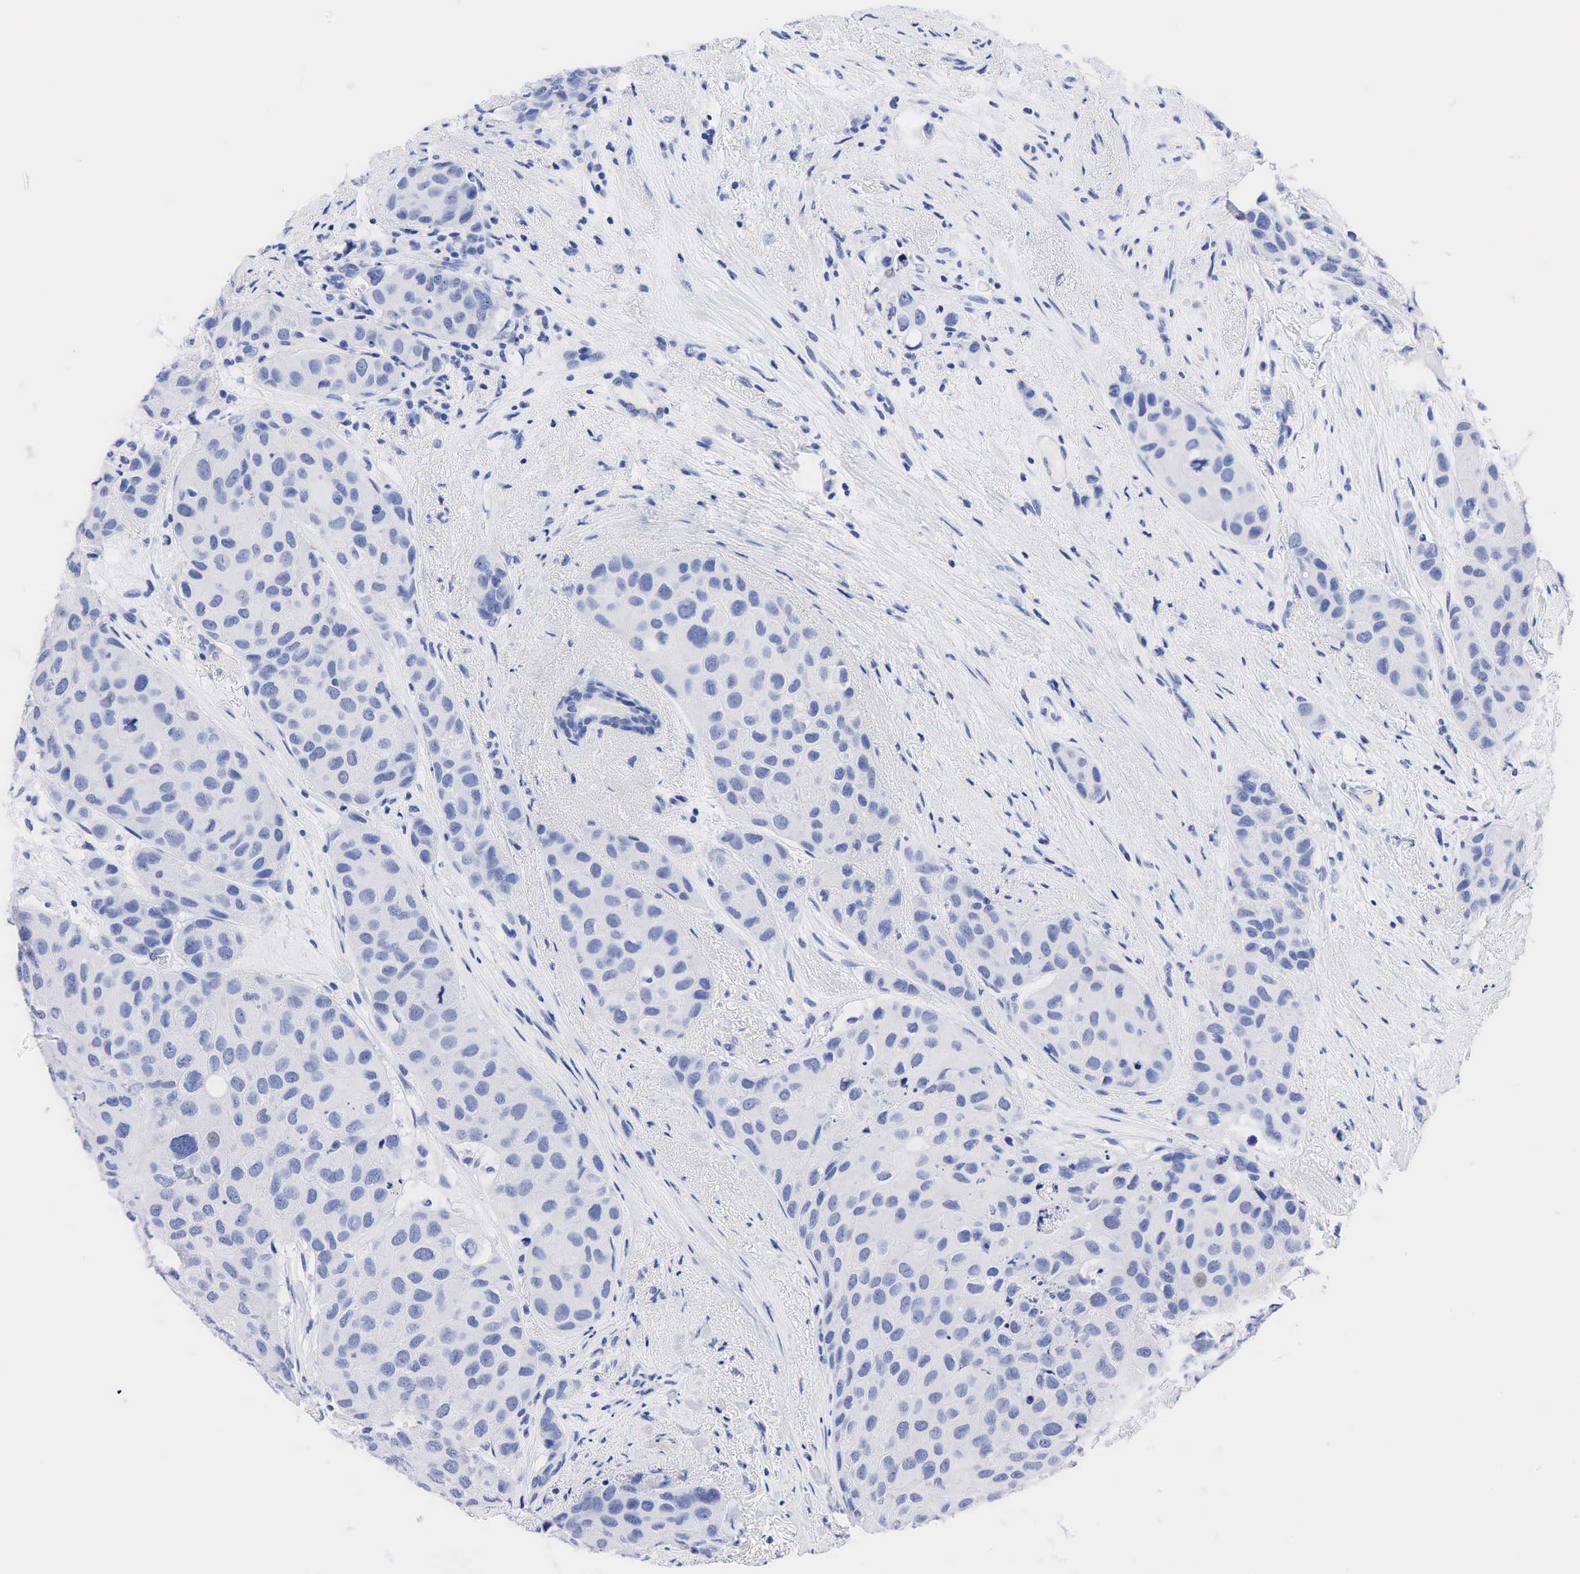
{"staining": {"intensity": "negative", "quantity": "none", "location": "none"}, "tissue": "breast cancer", "cell_type": "Tumor cells", "image_type": "cancer", "snomed": [{"axis": "morphology", "description": "Duct carcinoma"}, {"axis": "topography", "description": "Breast"}], "caption": "Immunohistochemistry micrograph of human breast cancer stained for a protein (brown), which displays no expression in tumor cells.", "gene": "NKX2-1", "patient": {"sex": "female", "age": 68}}